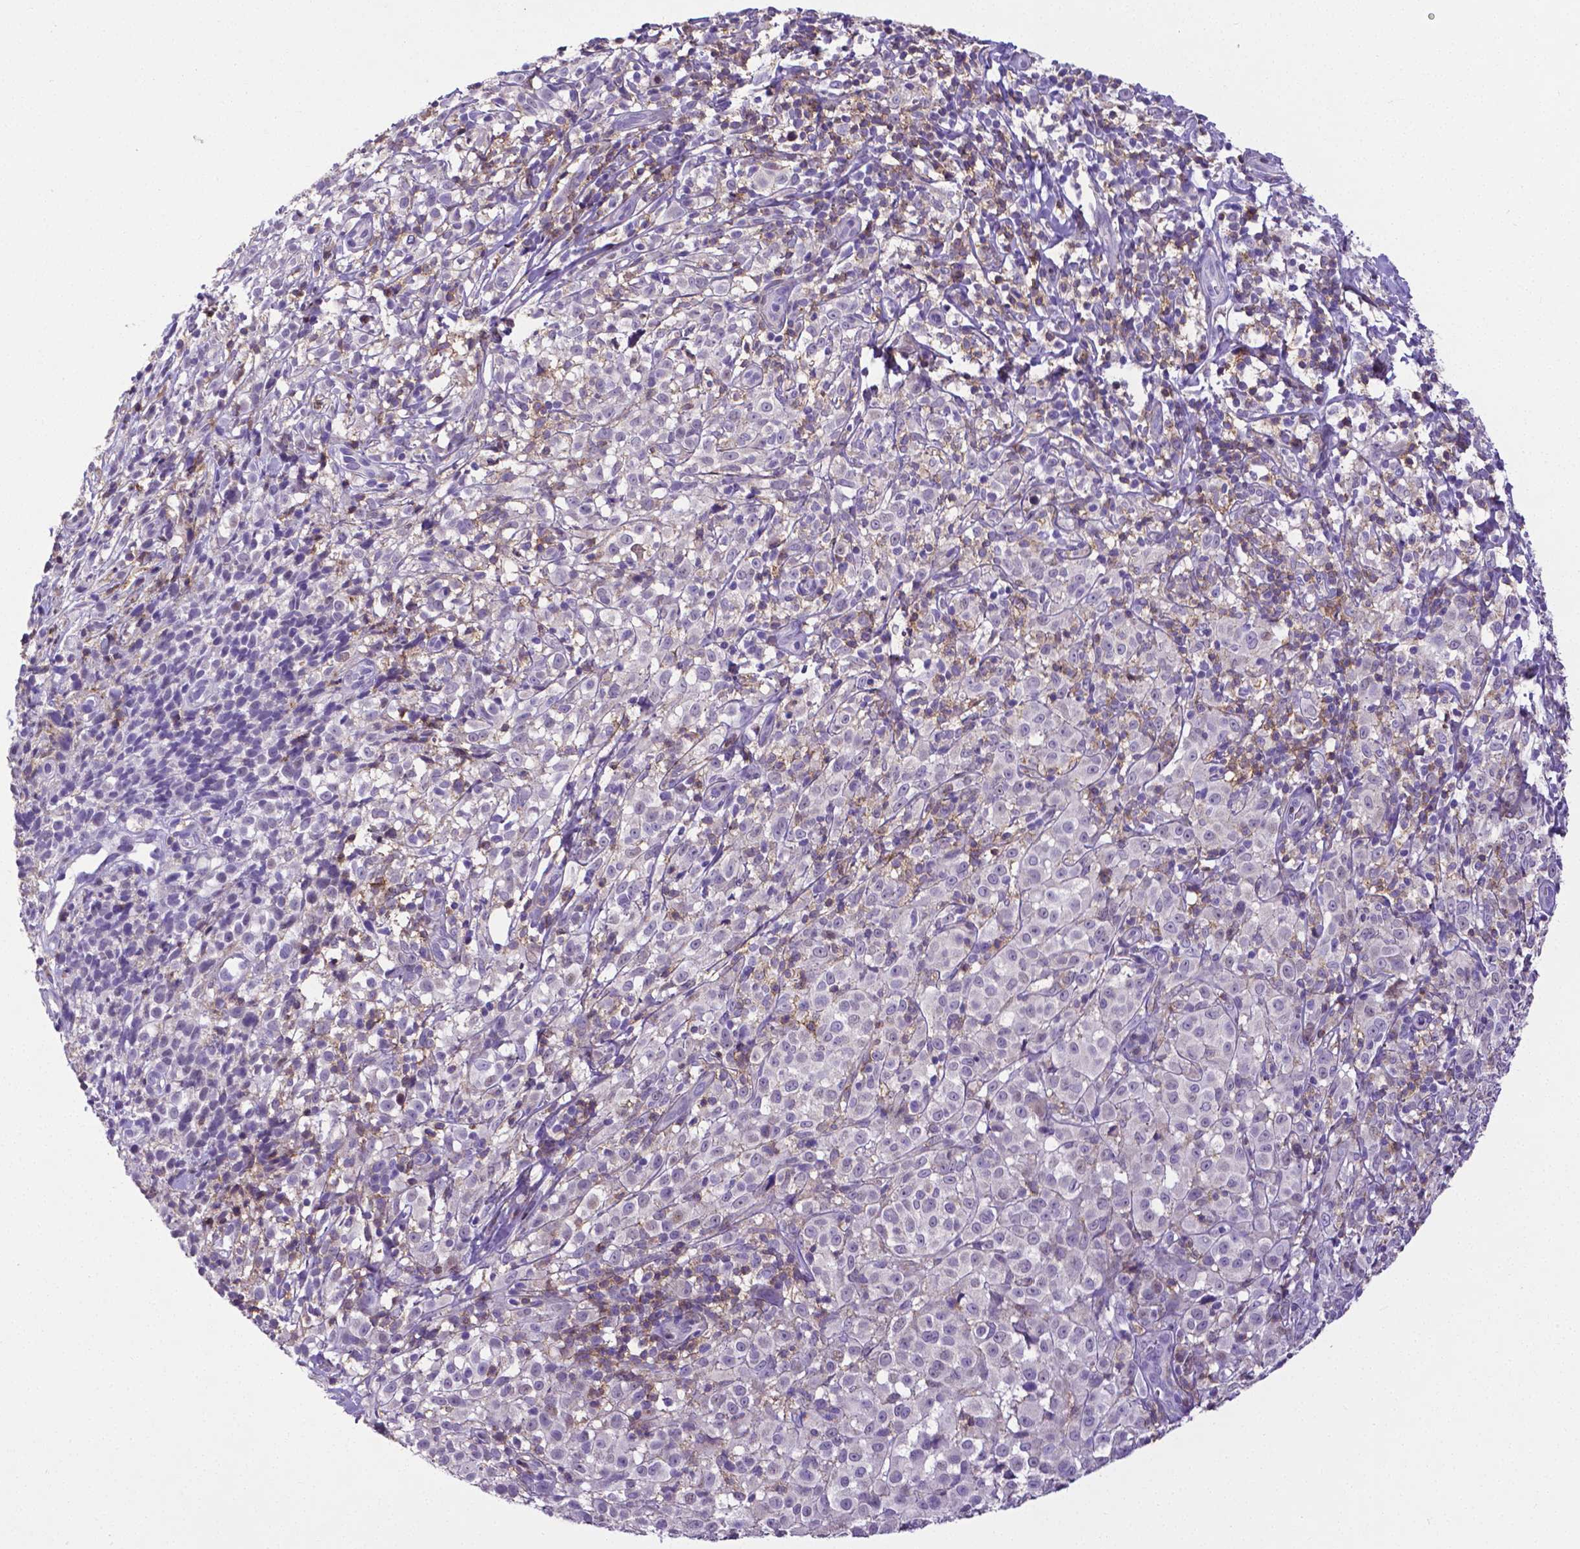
{"staining": {"intensity": "negative", "quantity": "none", "location": "none"}, "tissue": "melanoma", "cell_type": "Tumor cells", "image_type": "cancer", "snomed": [{"axis": "morphology", "description": "Malignant melanoma, NOS"}, {"axis": "topography", "description": "Skin"}], "caption": "The image displays no staining of tumor cells in melanoma.", "gene": "CD4", "patient": {"sex": "male", "age": 85}}